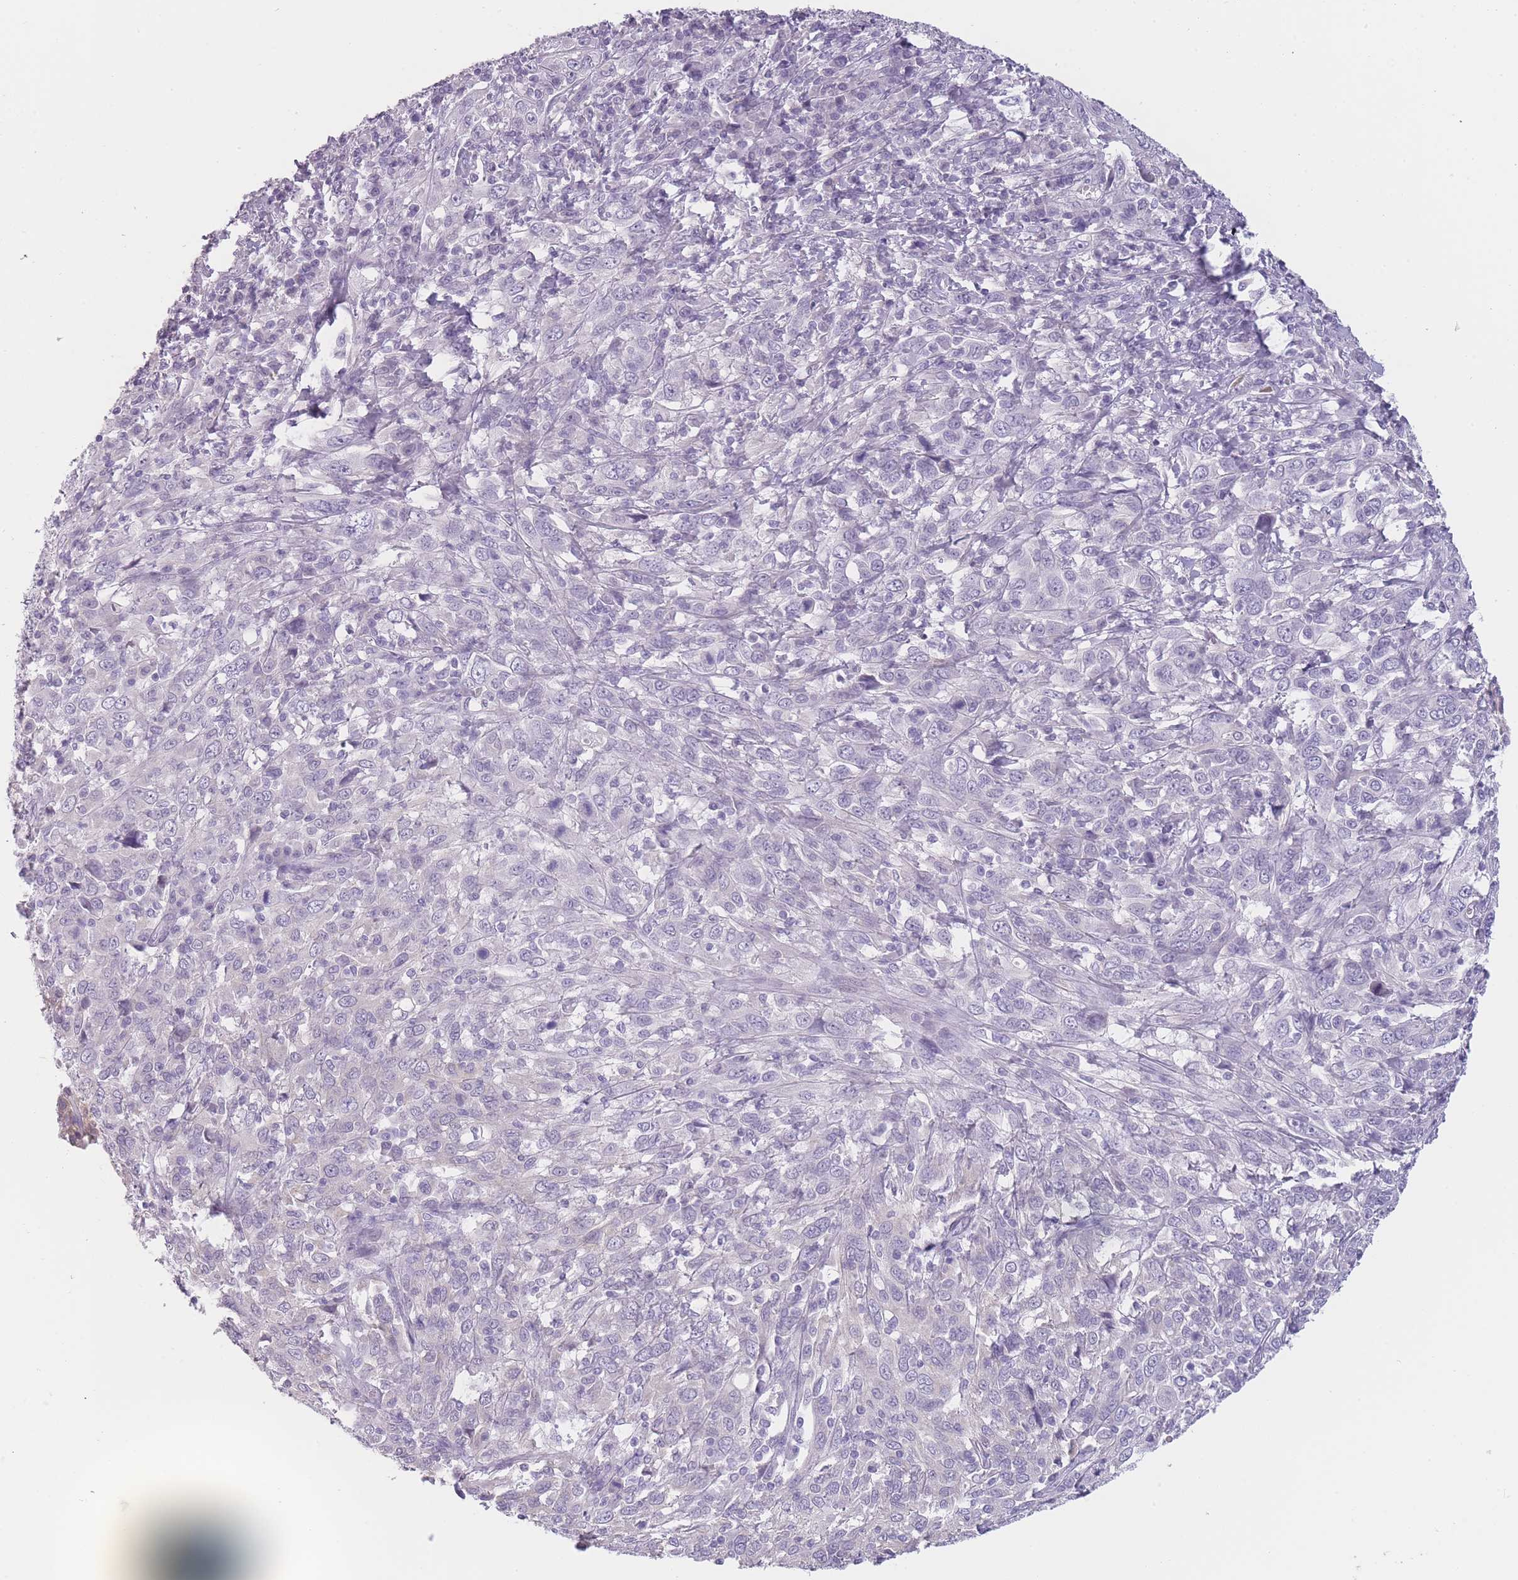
{"staining": {"intensity": "negative", "quantity": "none", "location": "none"}, "tissue": "cervical cancer", "cell_type": "Tumor cells", "image_type": "cancer", "snomed": [{"axis": "morphology", "description": "Squamous cell carcinoma, NOS"}, {"axis": "topography", "description": "Cervix"}], "caption": "Image shows no significant protein expression in tumor cells of cervical cancer.", "gene": "TMEM236", "patient": {"sex": "female", "age": 46}}